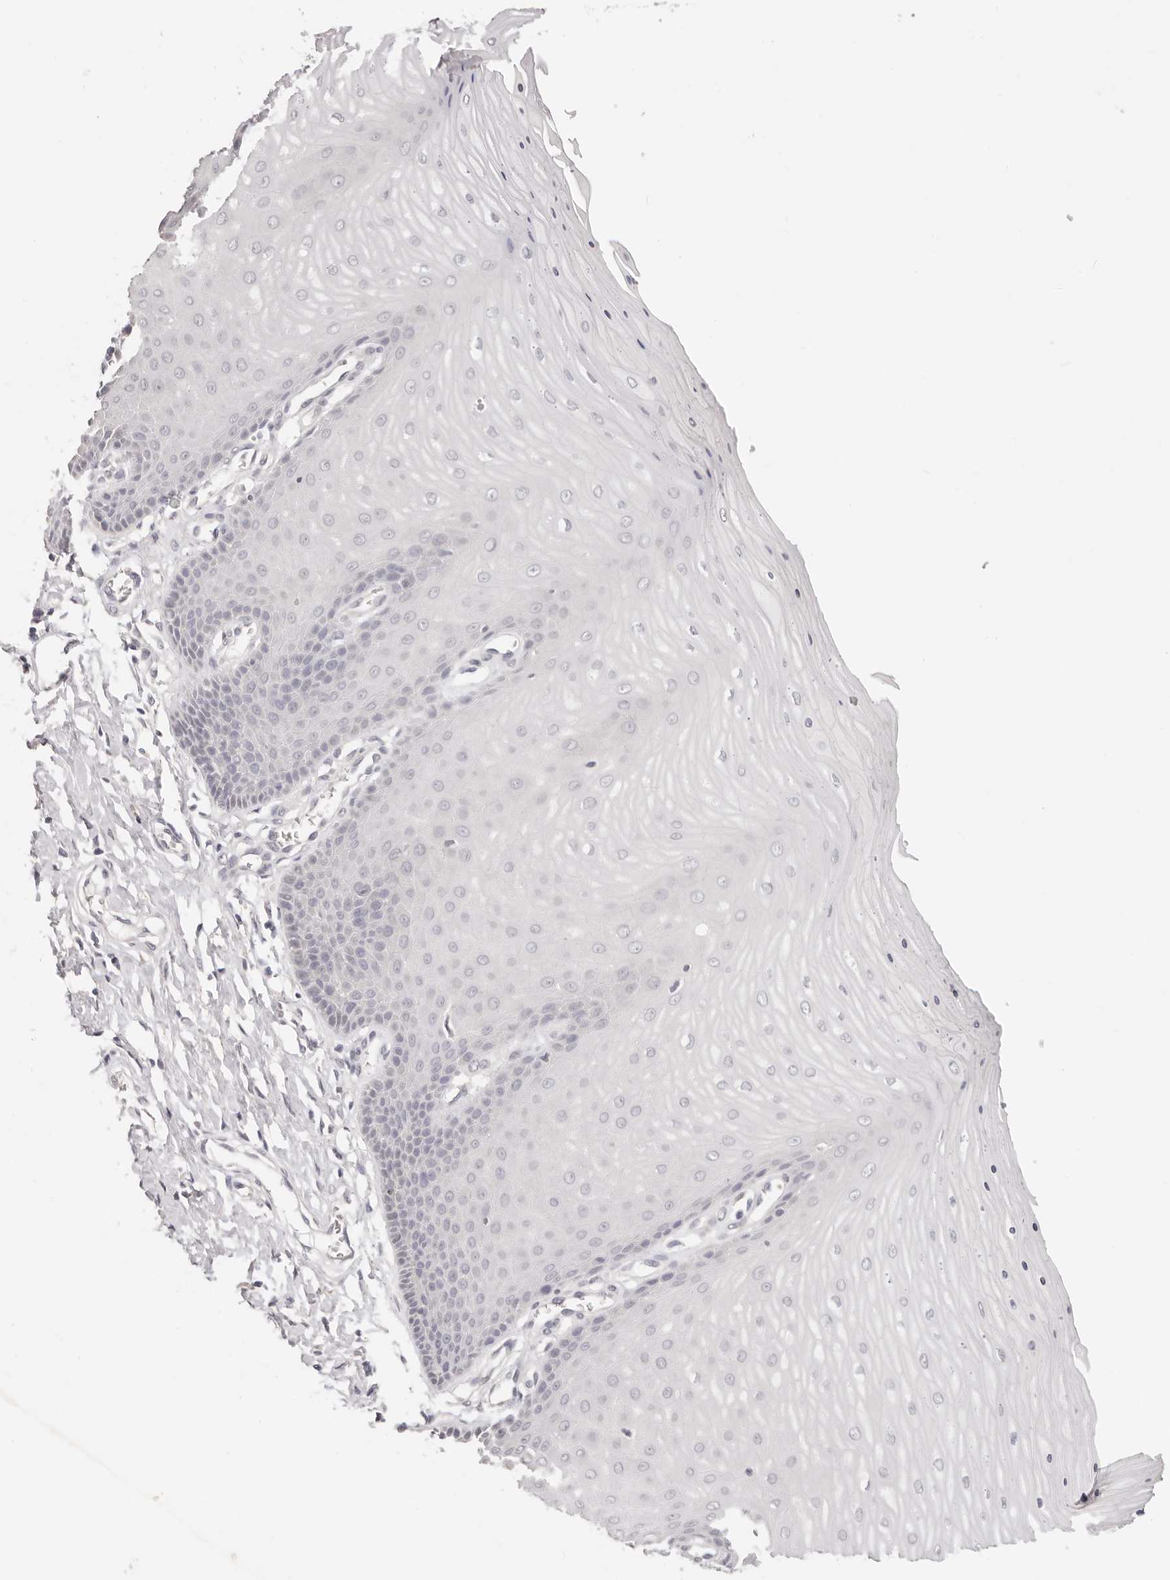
{"staining": {"intensity": "negative", "quantity": "none", "location": "none"}, "tissue": "cervix", "cell_type": "Glandular cells", "image_type": "normal", "snomed": [{"axis": "morphology", "description": "Normal tissue, NOS"}, {"axis": "topography", "description": "Cervix"}], "caption": "Immunohistochemistry (IHC) histopathology image of unremarkable cervix: cervix stained with DAB (3,3'-diaminobenzidine) reveals no significant protein expression in glandular cells. (DAB (3,3'-diaminobenzidine) immunohistochemistry visualized using brightfield microscopy, high magnification).", "gene": "GGPS1", "patient": {"sex": "female", "age": 55}}